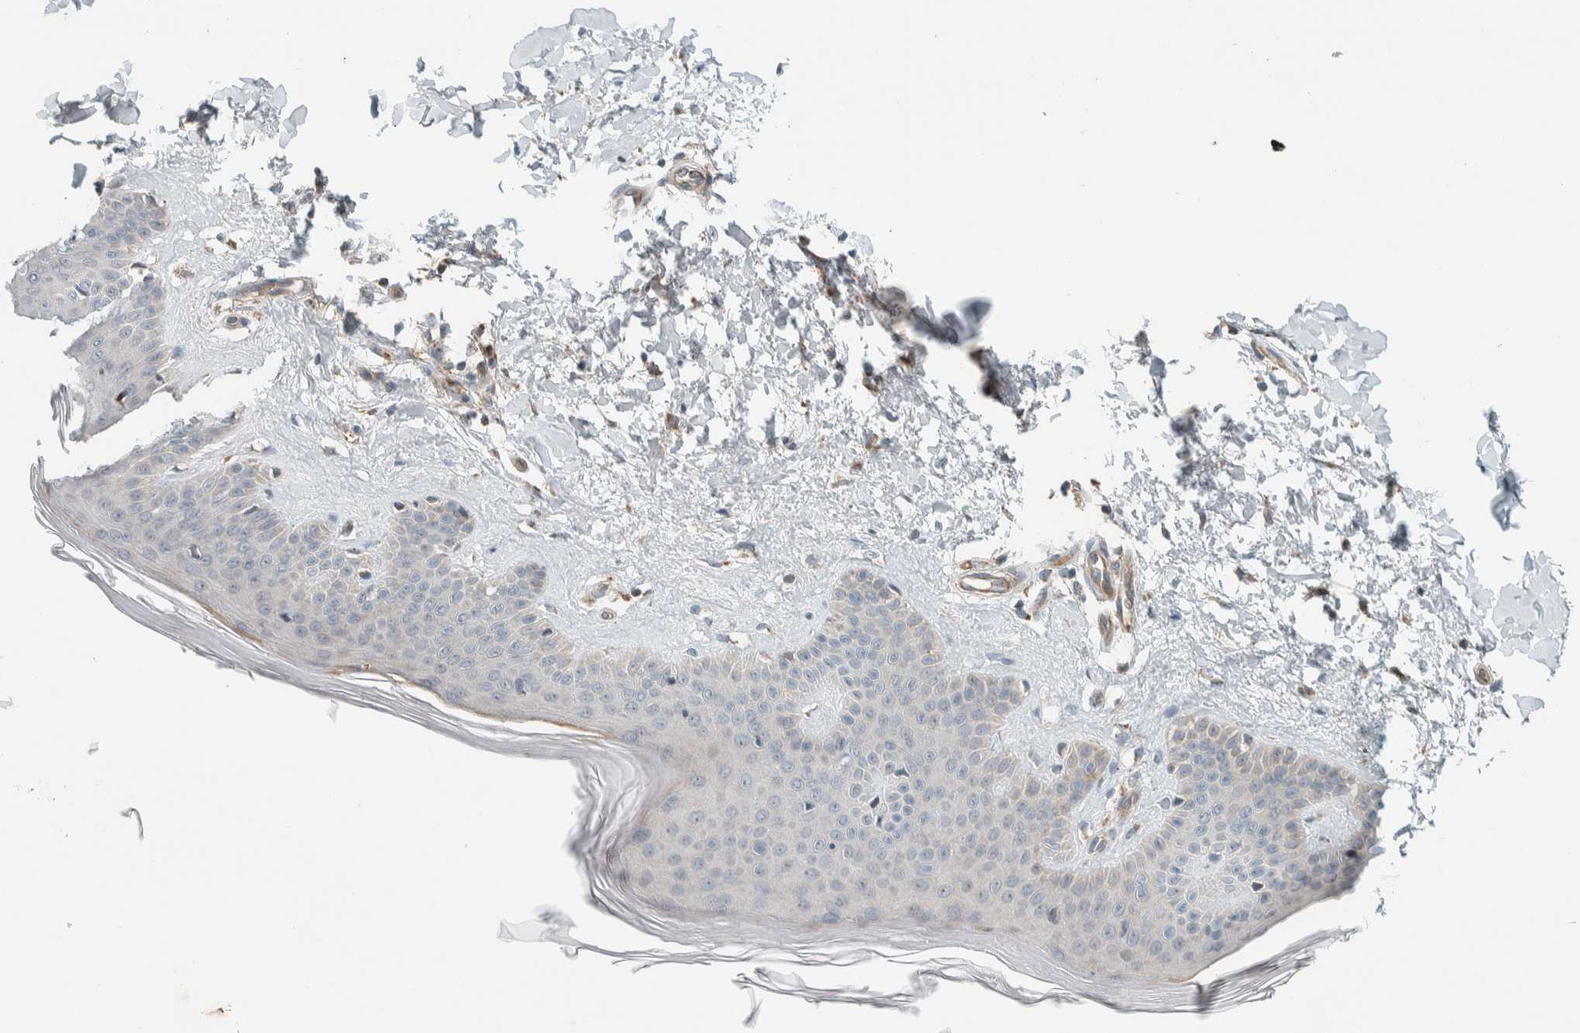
{"staining": {"intensity": "negative", "quantity": "none", "location": "none"}, "tissue": "skin", "cell_type": "Fibroblasts", "image_type": "normal", "snomed": [{"axis": "morphology", "description": "Normal tissue, NOS"}, {"axis": "morphology", "description": "Malignant melanoma, Metastatic site"}, {"axis": "topography", "description": "Skin"}], "caption": "Human skin stained for a protein using immunohistochemistry displays no staining in fibroblasts.", "gene": "SLFN12L", "patient": {"sex": "male", "age": 41}}